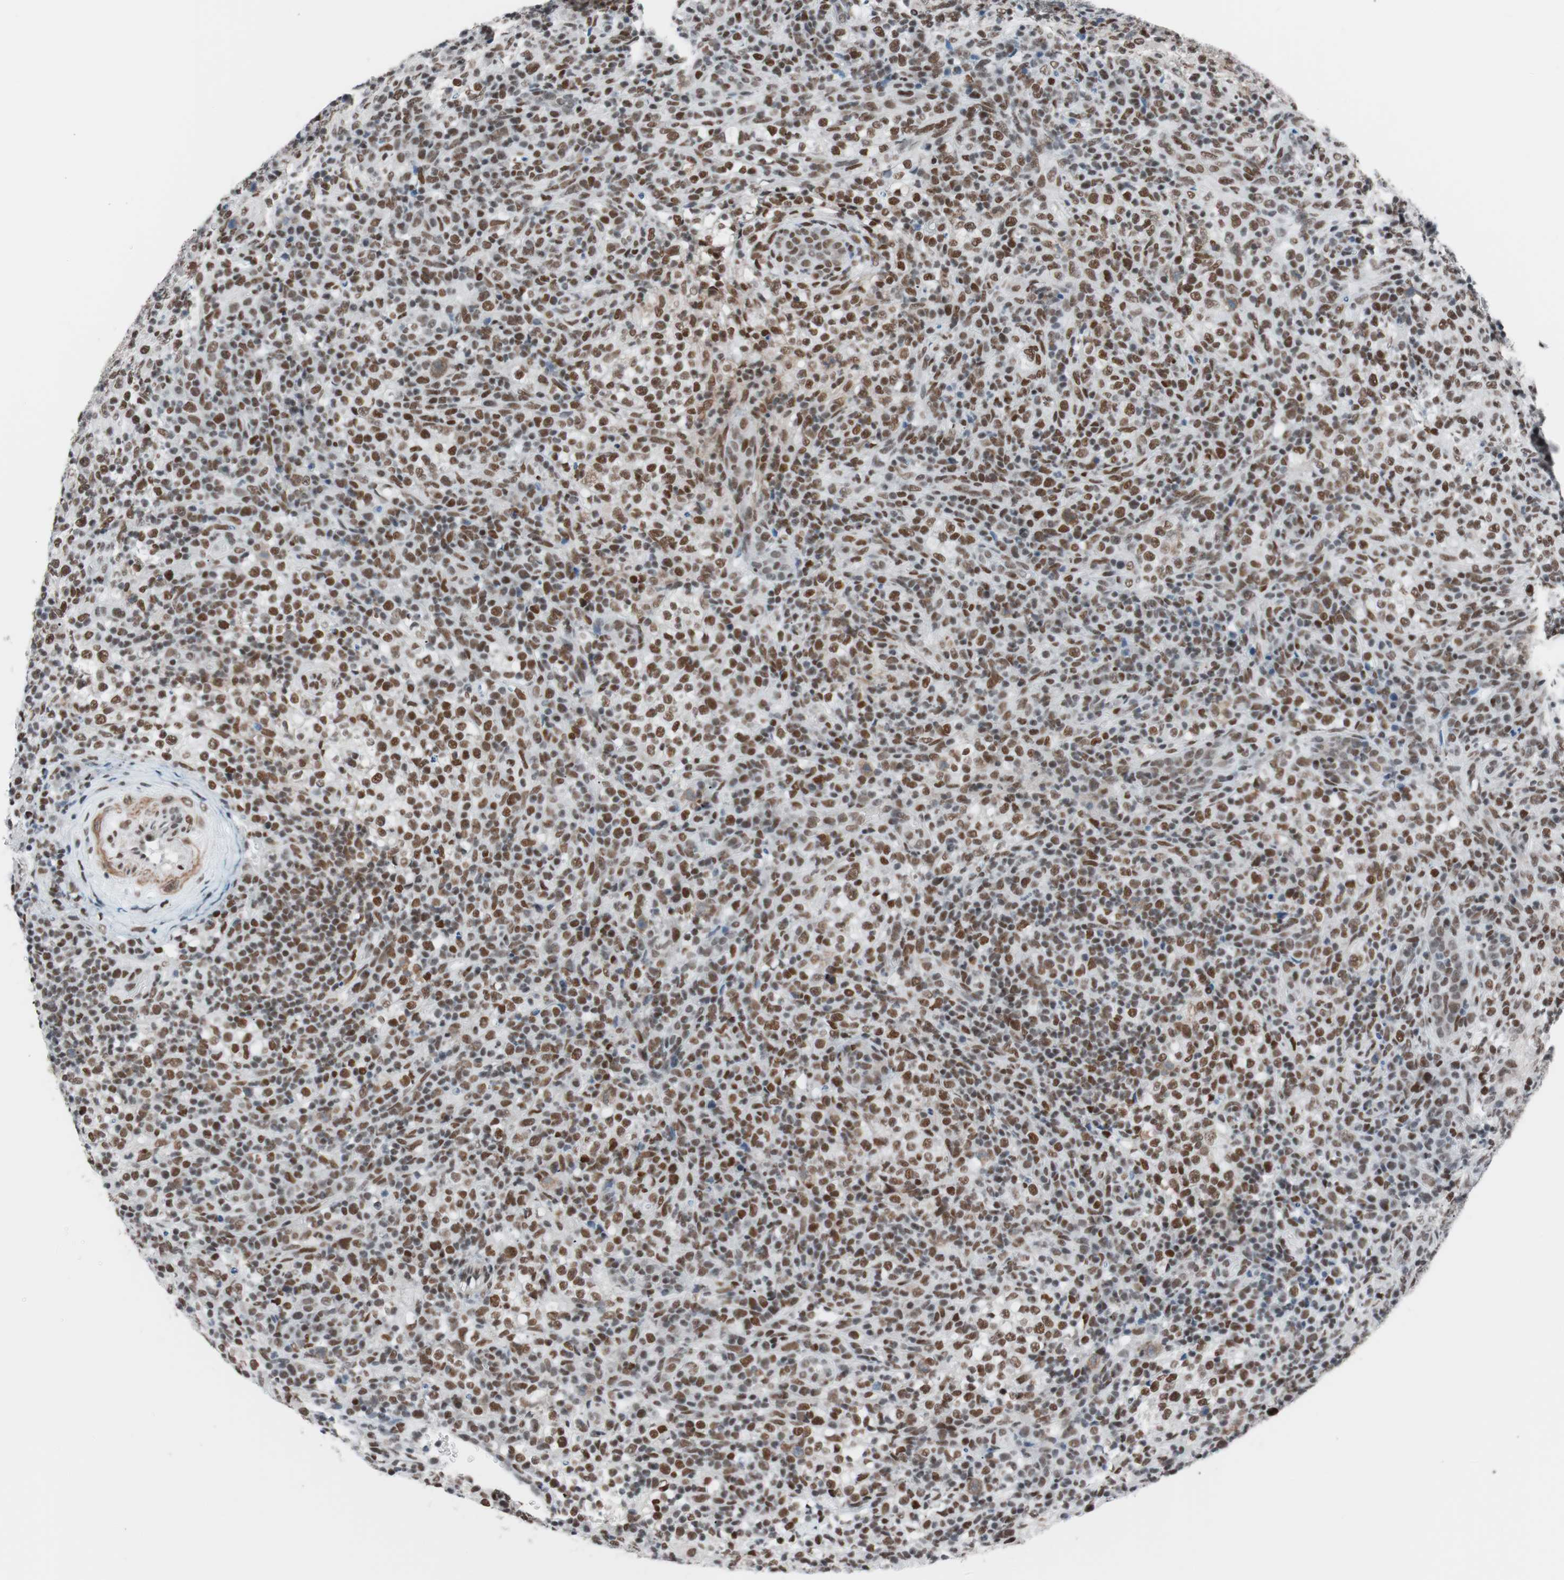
{"staining": {"intensity": "strong", "quantity": ">75%", "location": "nuclear"}, "tissue": "lymphoma", "cell_type": "Tumor cells", "image_type": "cancer", "snomed": [{"axis": "morphology", "description": "Malignant lymphoma, non-Hodgkin's type, High grade"}, {"axis": "topography", "description": "Lymph node"}], "caption": "Immunohistochemical staining of lymphoma shows high levels of strong nuclear positivity in about >75% of tumor cells. (DAB IHC with brightfield microscopy, high magnification).", "gene": "ARID1A", "patient": {"sex": "female", "age": 76}}